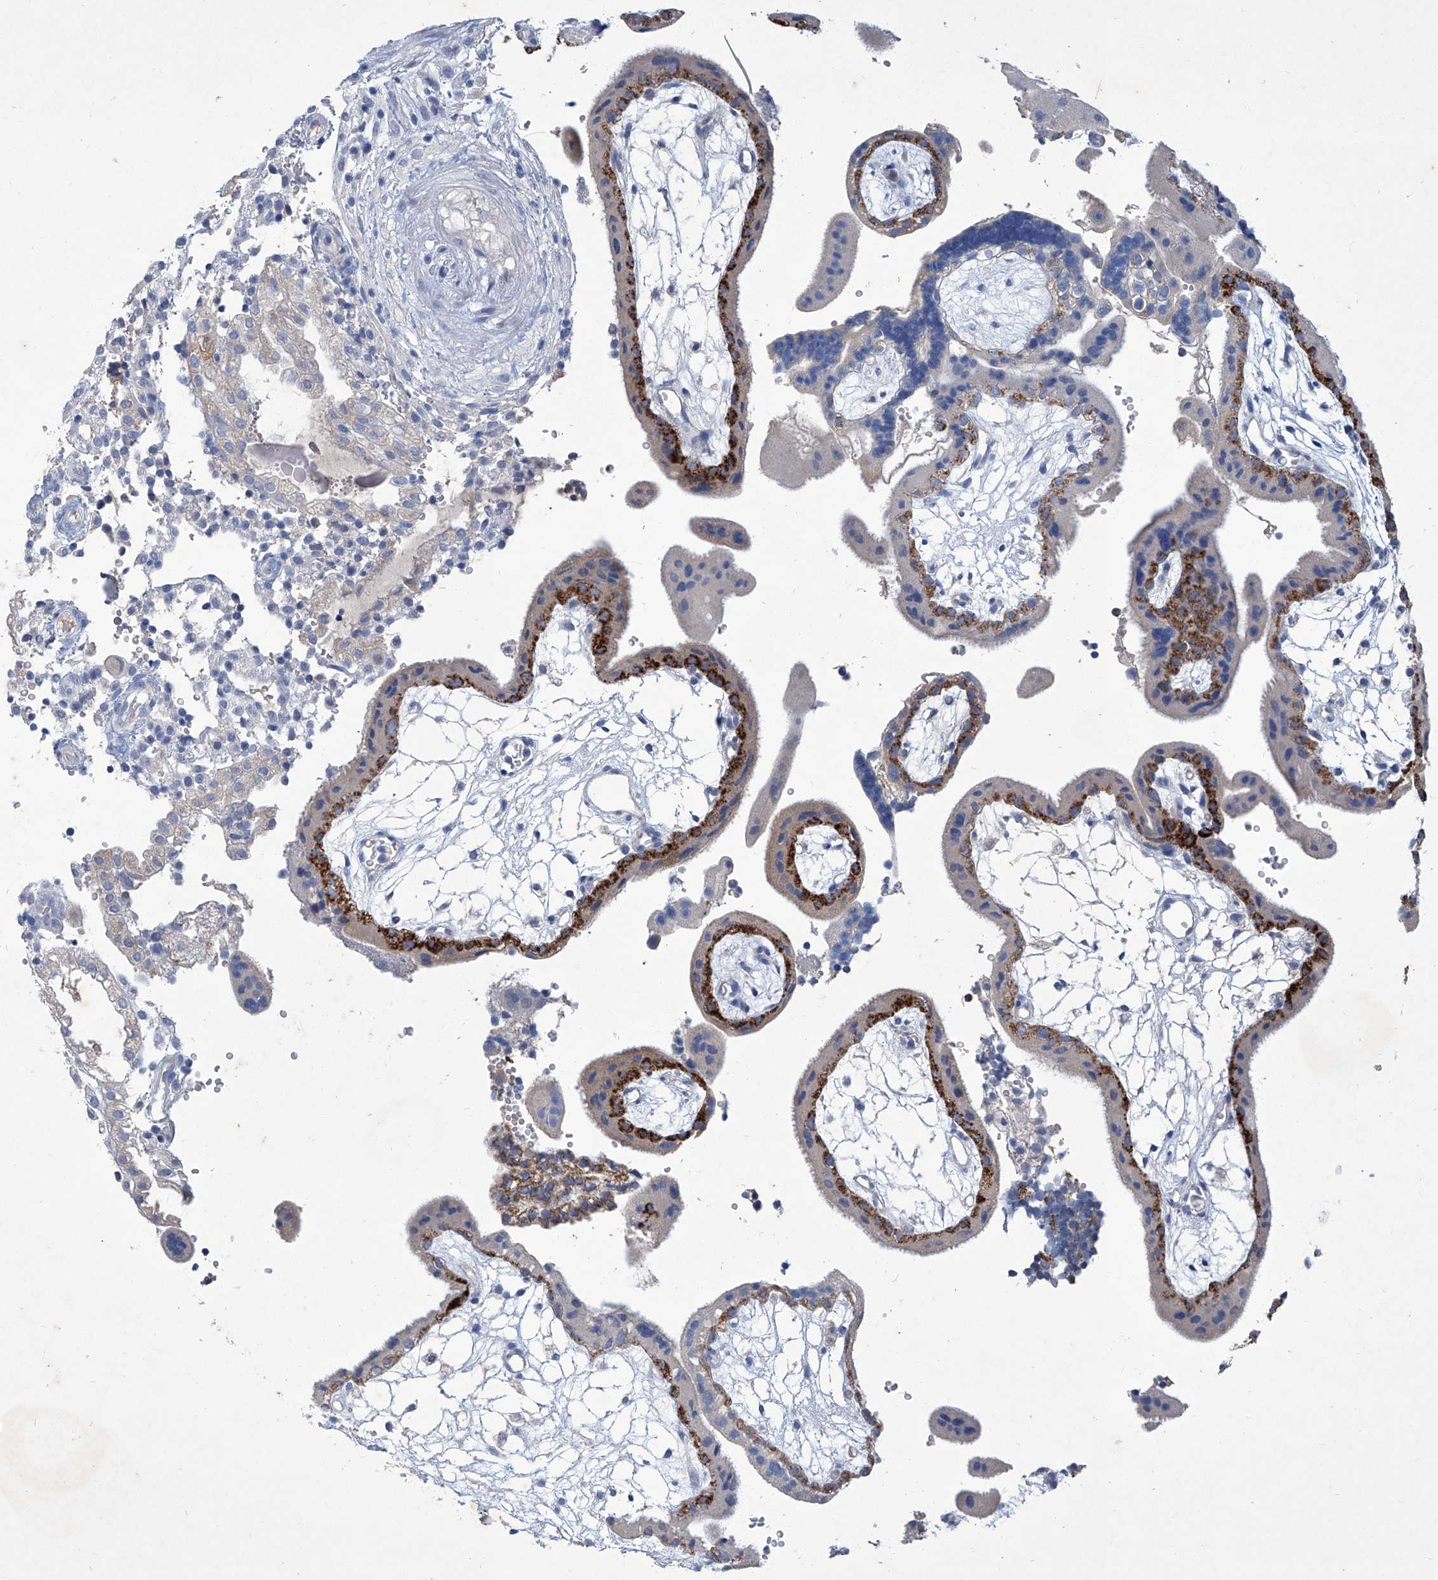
{"staining": {"intensity": "strong", "quantity": "25%-75%", "location": "cytoplasmic/membranous"}, "tissue": "placenta", "cell_type": "Trophoblastic cells", "image_type": "normal", "snomed": [{"axis": "morphology", "description": "Normal tissue, NOS"}, {"axis": "topography", "description": "Placenta"}], "caption": "A histopathology image of human placenta stained for a protein reveals strong cytoplasmic/membranous brown staining in trophoblastic cells. (IHC, brightfield microscopy, high magnification).", "gene": "MTARC1", "patient": {"sex": "female", "age": 18}}